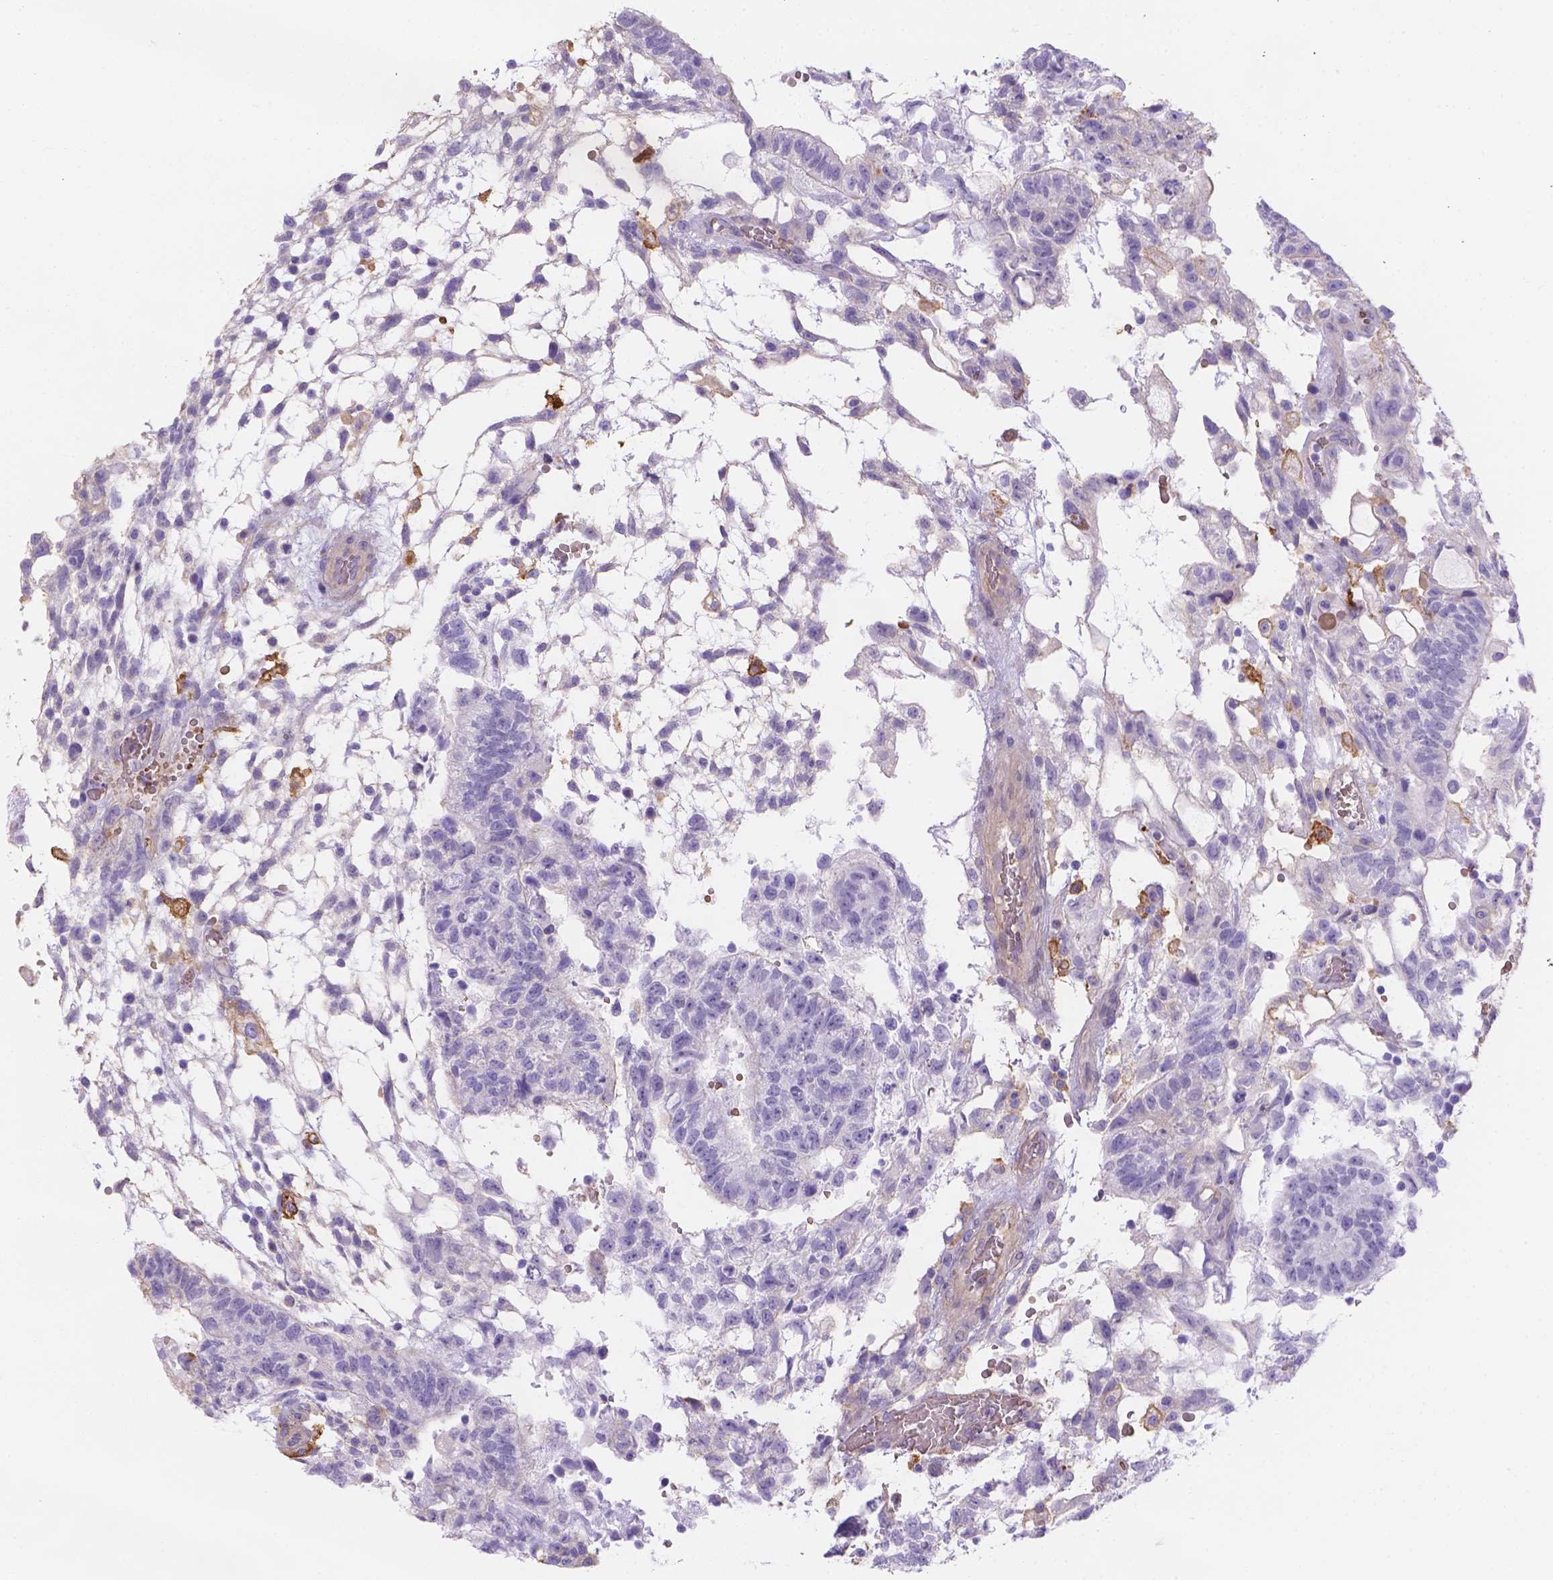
{"staining": {"intensity": "negative", "quantity": "none", "location": "none"}, "tissue": "testis cancer", "cell_type": "Tumor cells", "image_type": "cancer", "snomed": [{"axis": "morphology", "description": "Carcinoma, Embryonal, NOS"}, {"axis": "topography", "description": "Testis"}], "caption": "The micrograph shows no significant positivity in tumor cells of embryonal carcinoma (testis).", "gene": "SLC40A1", "patient": {"sex": "male", "age": 32}}